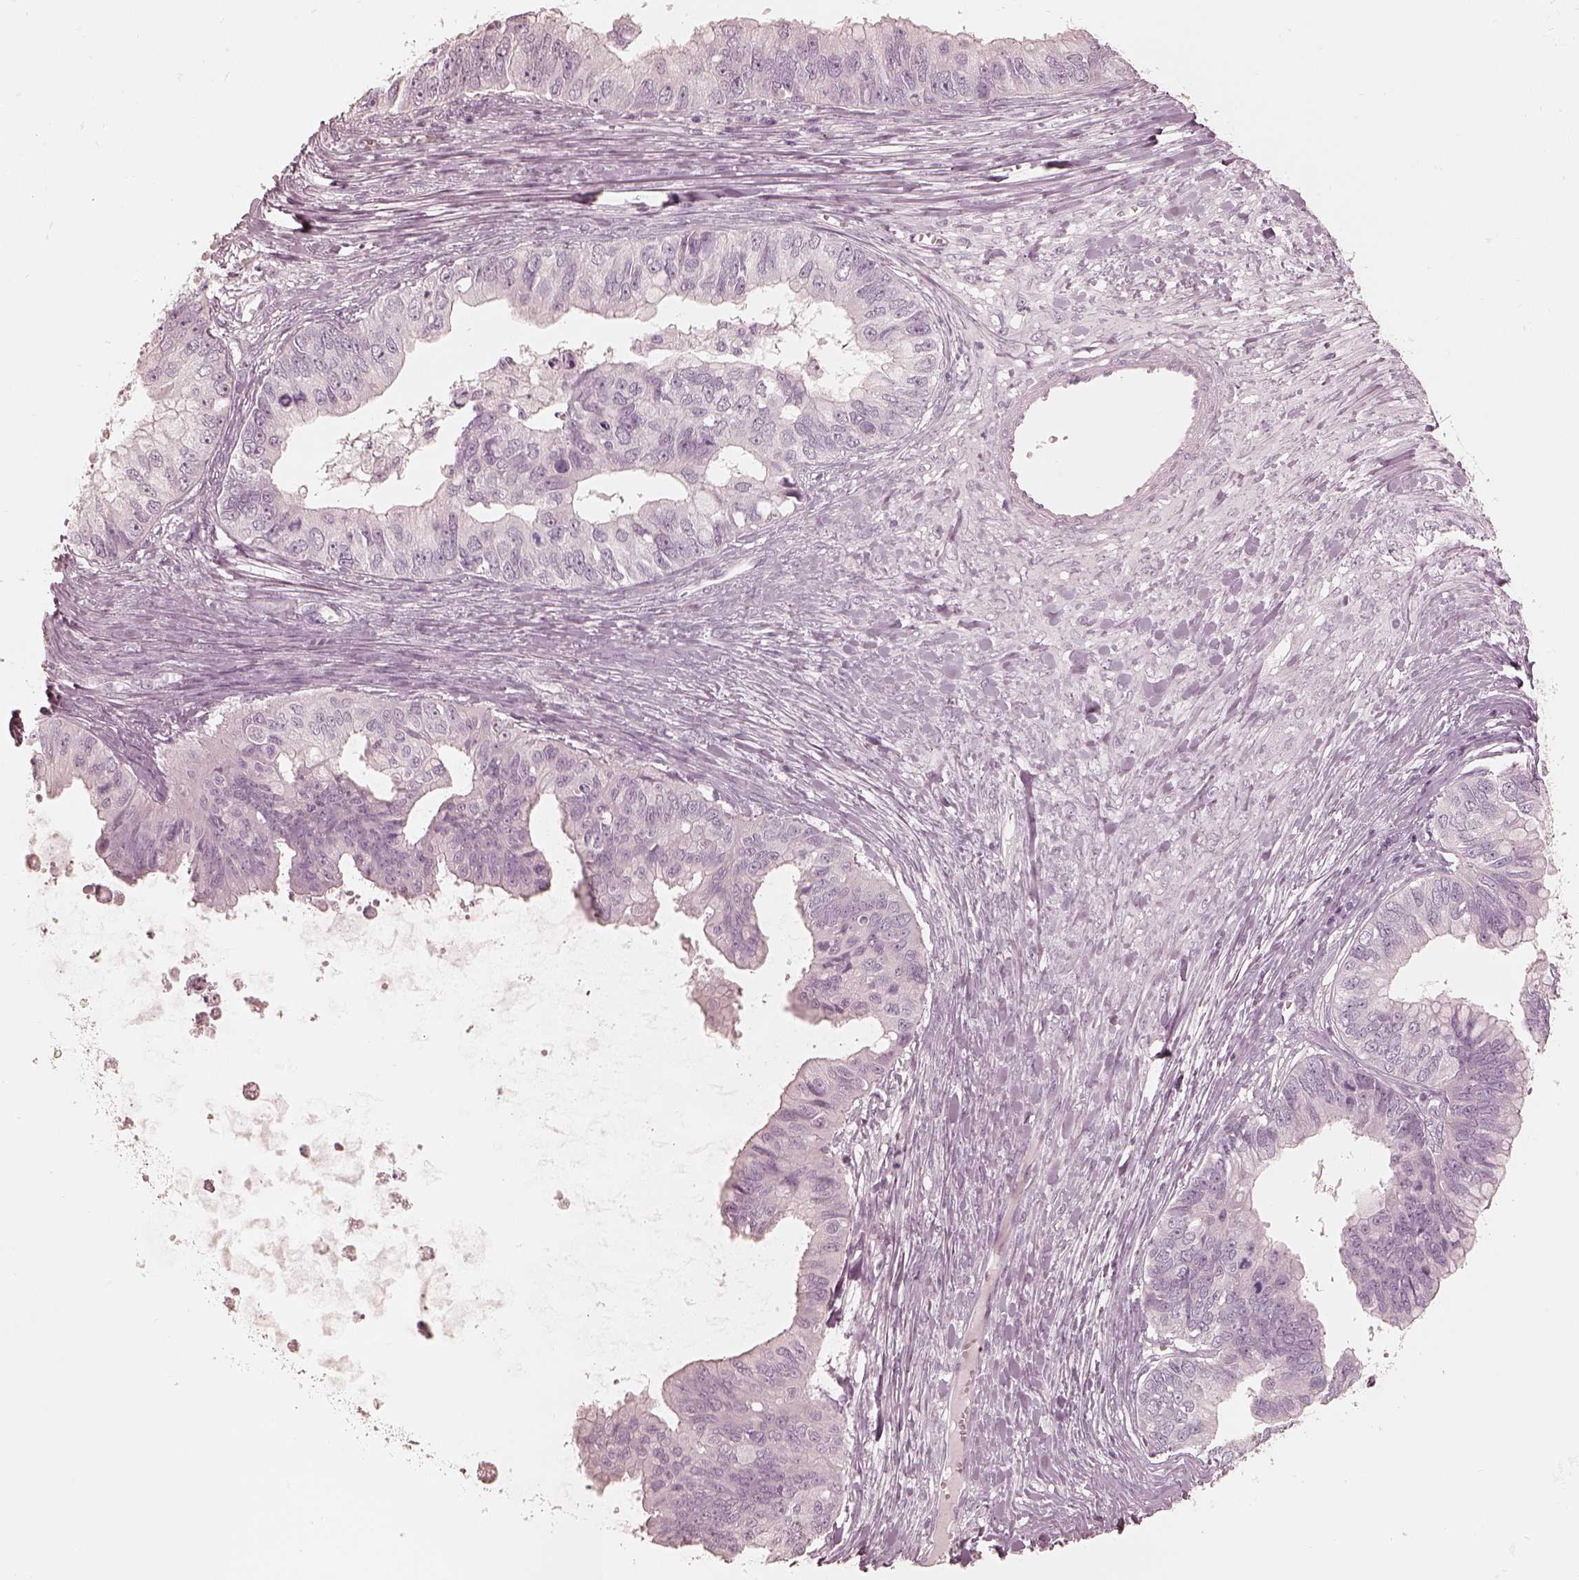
{"staining": {"intensity": "negative", "quantity": "none", "location": "none"}, "tissue": "ovarian cancer", "cell_type": "Tumor cells", "image_type": "cancer", "snomed": [{"axis": "morphology", "description": "Cystadenocarcinoma, mucinous, NOS"}, {"axis": "topography", "description": "Ovary"}], "caption": "Ovarian cancer was stained to show a protein in brown. There is no significant expression in tumor cells. (Brightfield microscopy of DAB (3,3'-diaminobenzidine) immunohistochemistry (IHC) at high magnification).", "gene": "CALR3", "patient": {"sex": "female", "age": 76}}